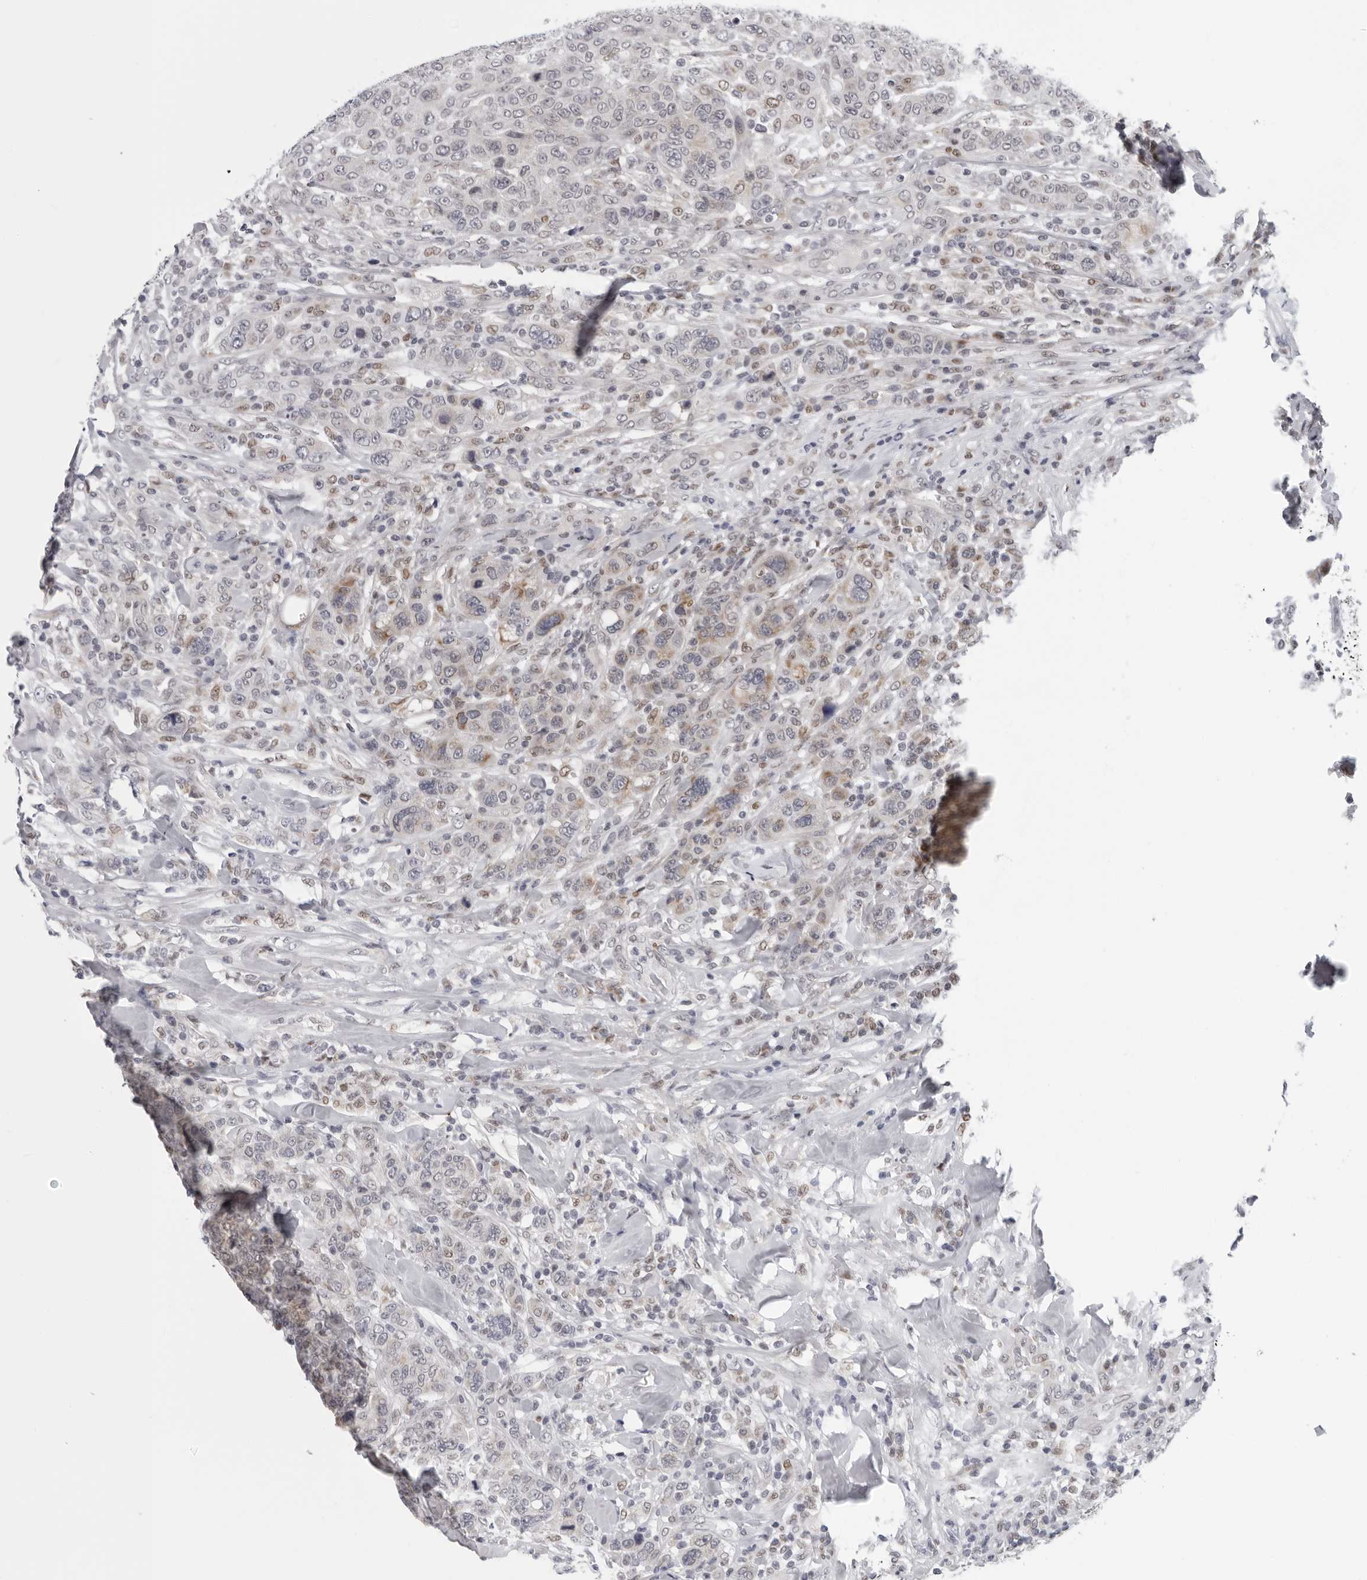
{"staining": {"intensity": "weak", "quantity": "<25%", "location": "cytoplasmic/membranous,nuclear"}, "tissue": "breast cancer", "cell_type": "Tumor cells", "image_type": "cancer", "snomed": [{"axis": "morphology", "description": "Duct carcinoma"}, {"axis": "topography", "description": "Breast"}], "caption": "Immunohistochemical staining of human breast cancer reveals no significant expression in tumor cells.", "gene": "CPT2", "patient": {"sex": "female", "age": 37}}